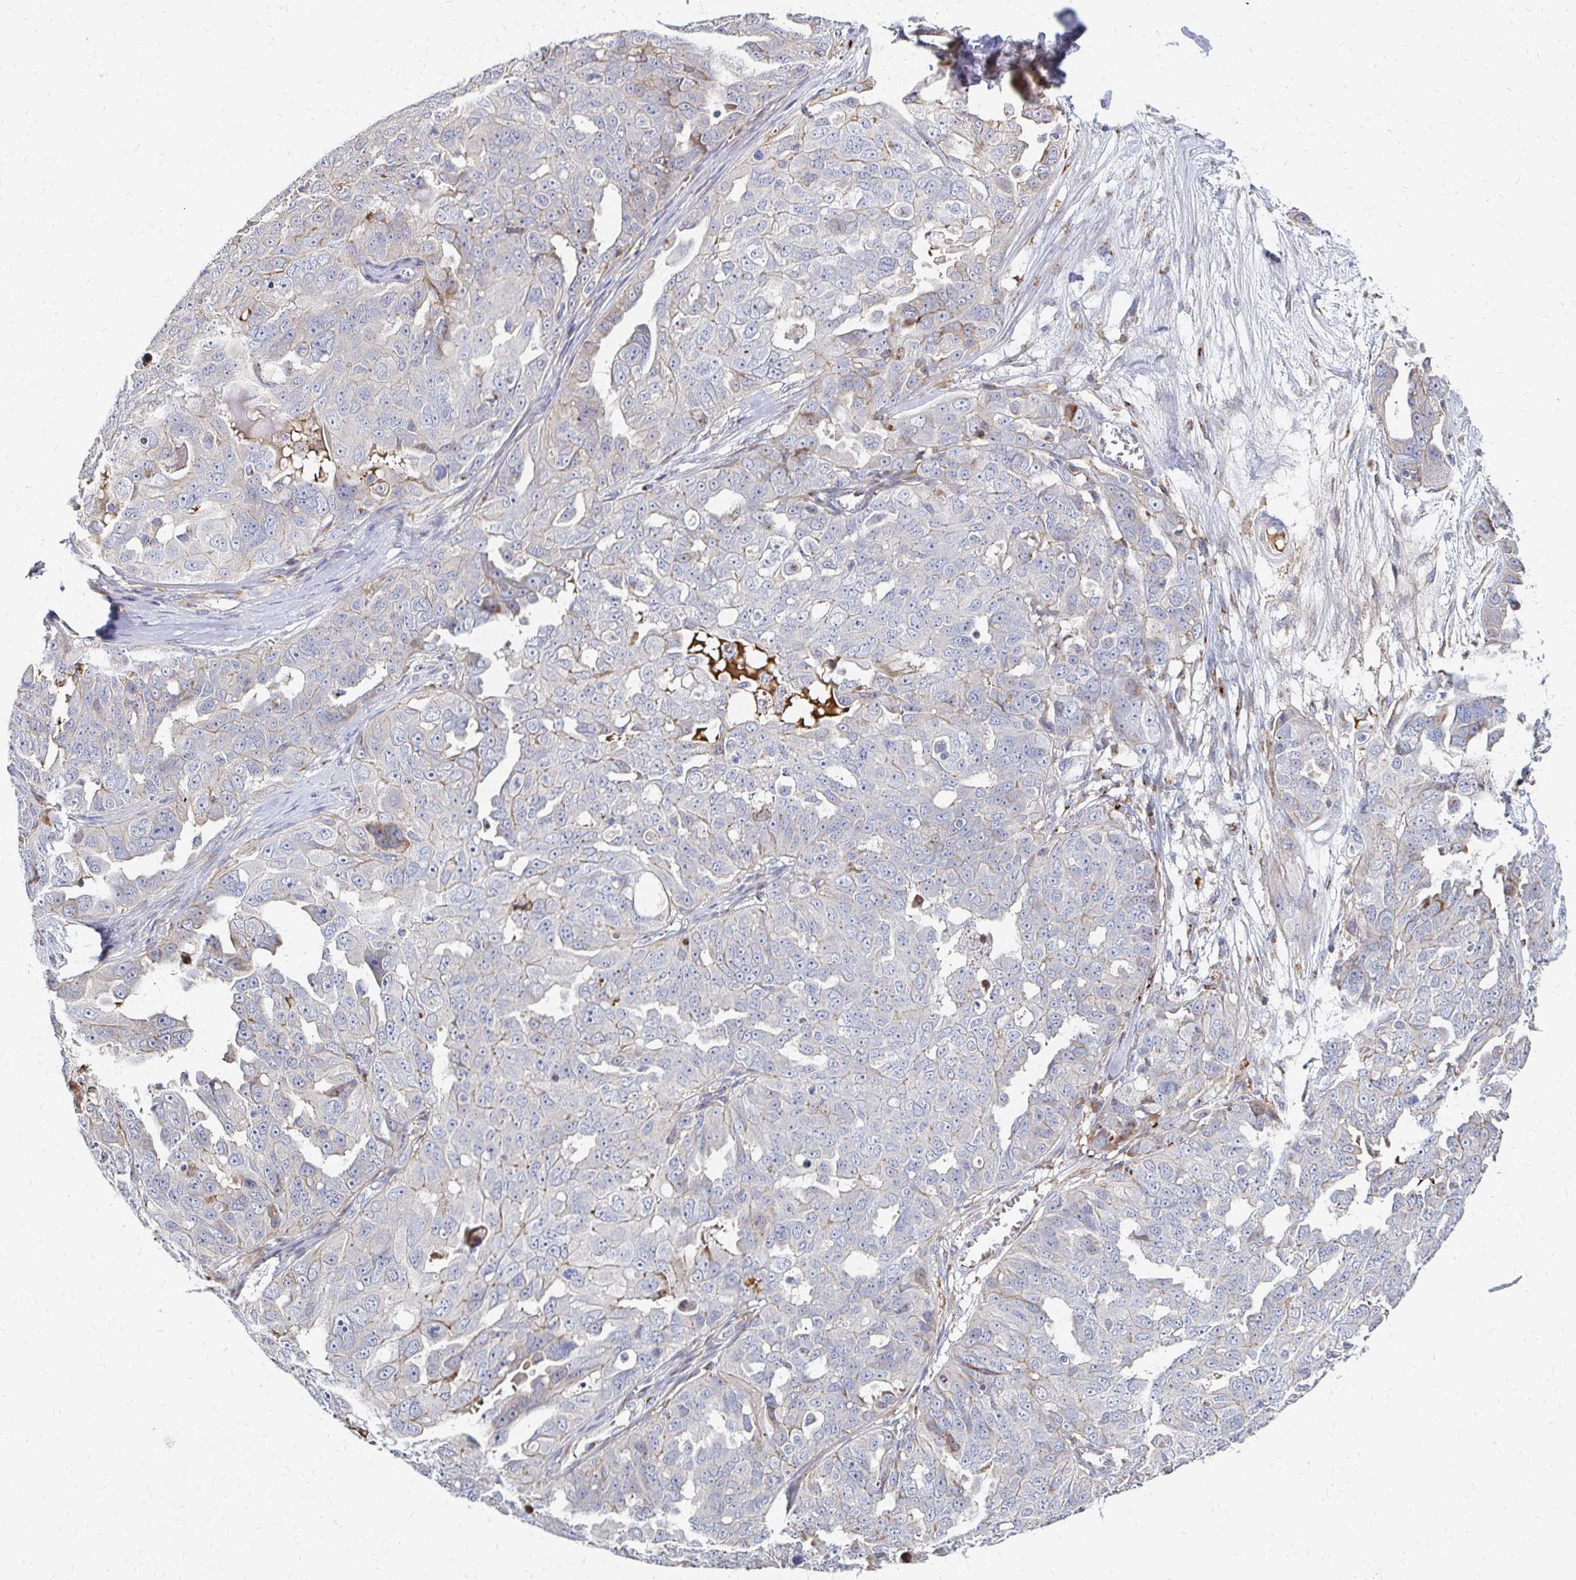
{"staining": {"intensity": "negative", "quantity": "none", "location": "none"}, "tissue": "ovarian cancer", "cell_type": "Tumor cells", "image_type": "cancer", "snomed": [{"axis": "morphology", "description": "Carcinoma, endometroid"}, {"axis": "topography", "description": "Ovary"}], "caption": "High magnification brightfield microscopy of ovarian cancer stained with DAB (brown) and counterstained with hematoxylin (blue): tumor cells show no significant positivity.", "gene": "MAN1A1", "patient": {"sex": "female", "age": 70}}